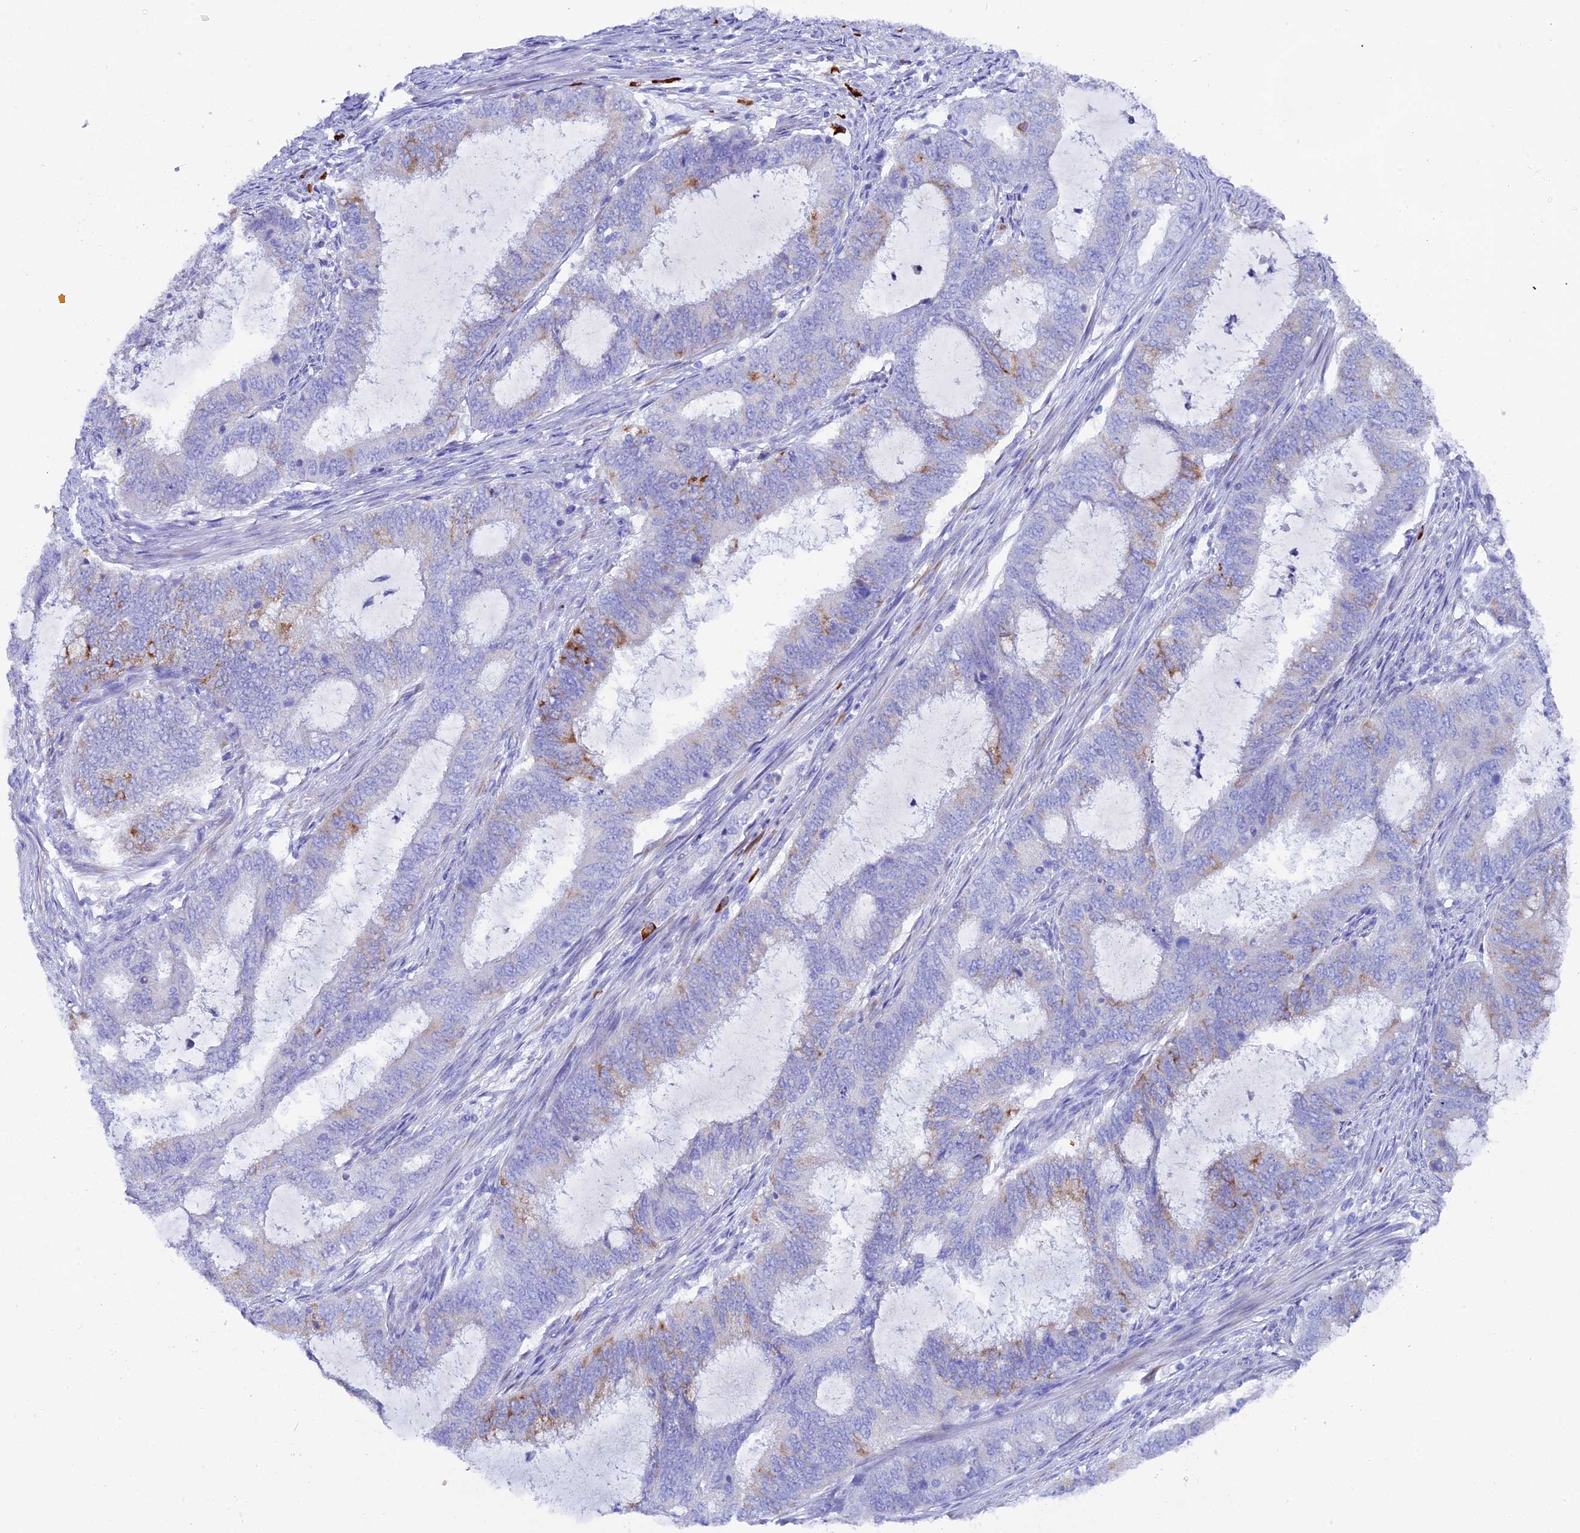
{"staining": {"intensity": "moderate", "quantity": "<25%", "location": "cytoplasmic/membranous"}, "tissue": "endometrial cancer", "cell_type": "Tumor cells", "image_type": "cancer", "snomed": [{"axis": "morphology", "description": "Adenocarcinoma, NOS"}, {"axis": "topography", "description": "Endometrium"}], "caption": "Immunohistochemical staining of human endometrial cancer shows low levels of moderate cytoplasmic/membranous staining in about <25% of tumor cells.", "gene": "FKBP11", "patient": {"sex": "female", "age": 51}}